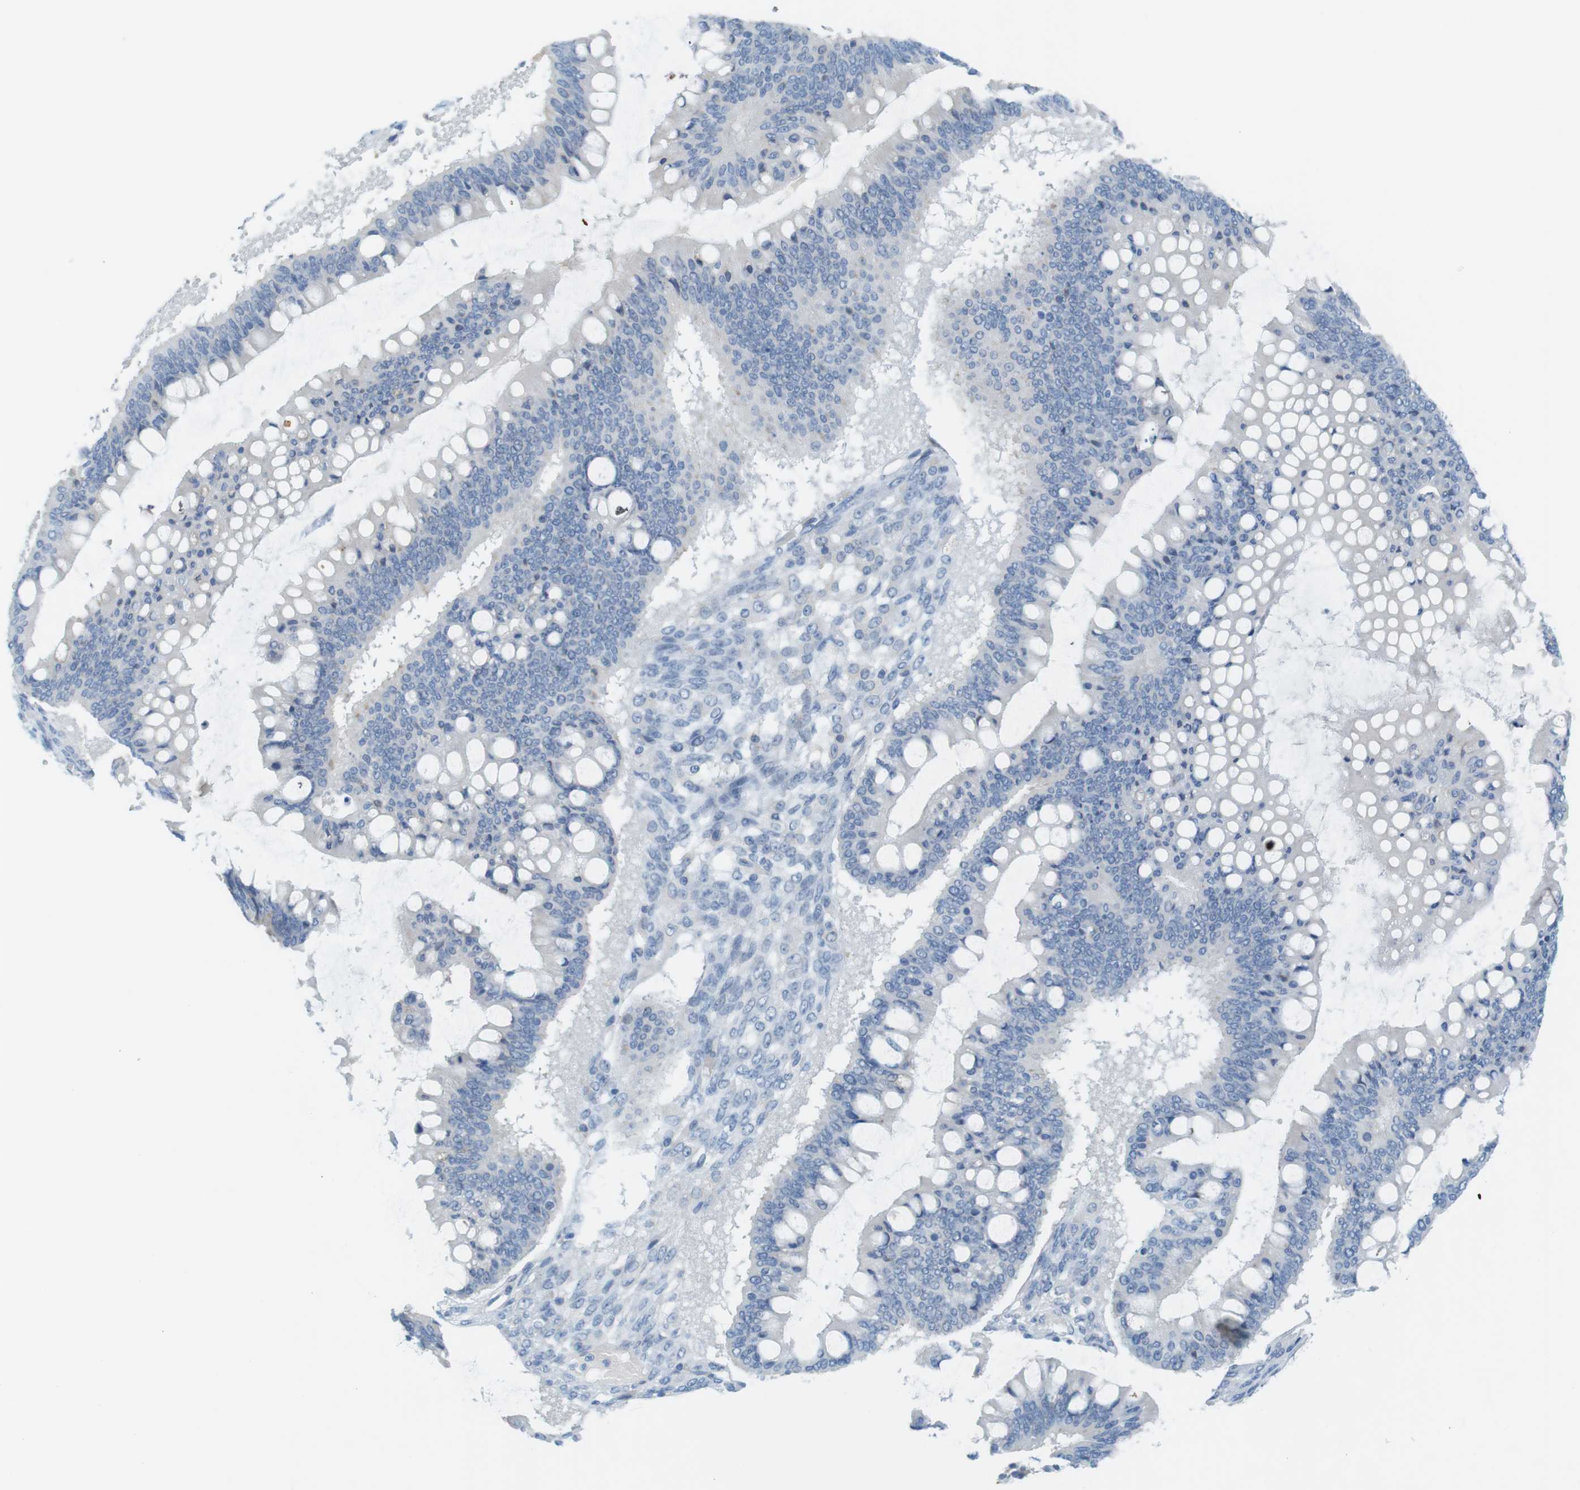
{"staining": {"intensity": "negative", "quantity": "none", "location": "none"}, "tissue": "ovarian cancer", "cell_type": "Tumor cells", "image_type": "cancer", "snomed": [{"axis": "morphology", "description": "Cystadenocarcinoma, mucinous, NOS"}, {"axis": "topography", "description": "Ovary"}], "caption": "There is no significant staining in tumor cells of mucinous cystadenocarcinoma (ovarian).", "gene": "YIPF1", "patient": {"sex": "female", "age": 73}}